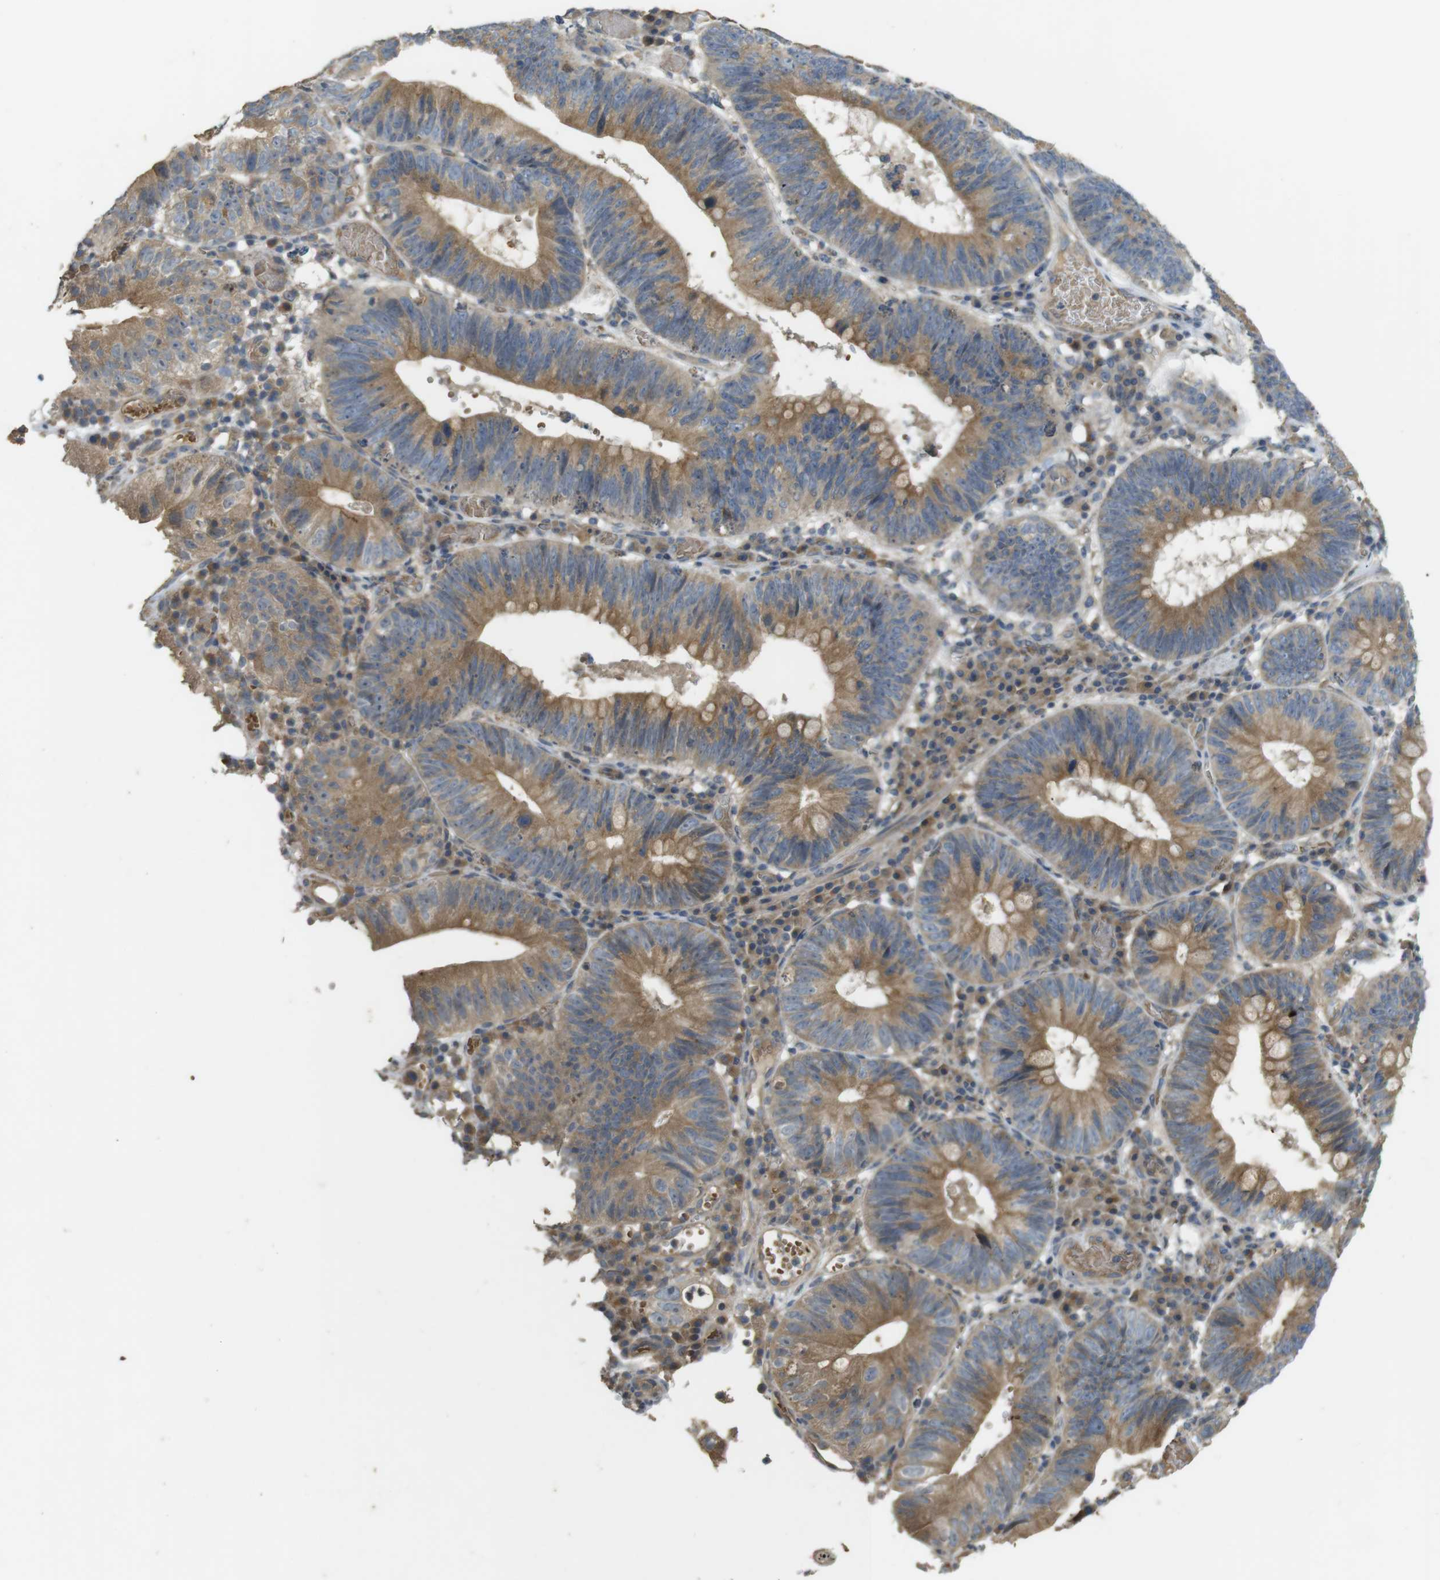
{"staining": {"intensity": "moderate", "quantity": ">75%", "location": "cytoplasmic/membranous"}, "tissue": "stomach cancer", "cell_type": "Tumor cells", "image_type": "cancer", "snomed": [{"axis": "morphology", "description": "Adenocarcinoma, NOS"}, {"axis": "topography", "description": "Stomach"}], "caption": "This image shows stomach cancer (adenocarcinoma) stained with immunohistochemistry (IHC) to label a protein in brown. The cytoplasmic/membranous of tumor cells show moderate positivity for the protein. Nuclei are counter-stained blue.", "gene": "CLTC", "patient": {"sex": "male", "age": 59}}